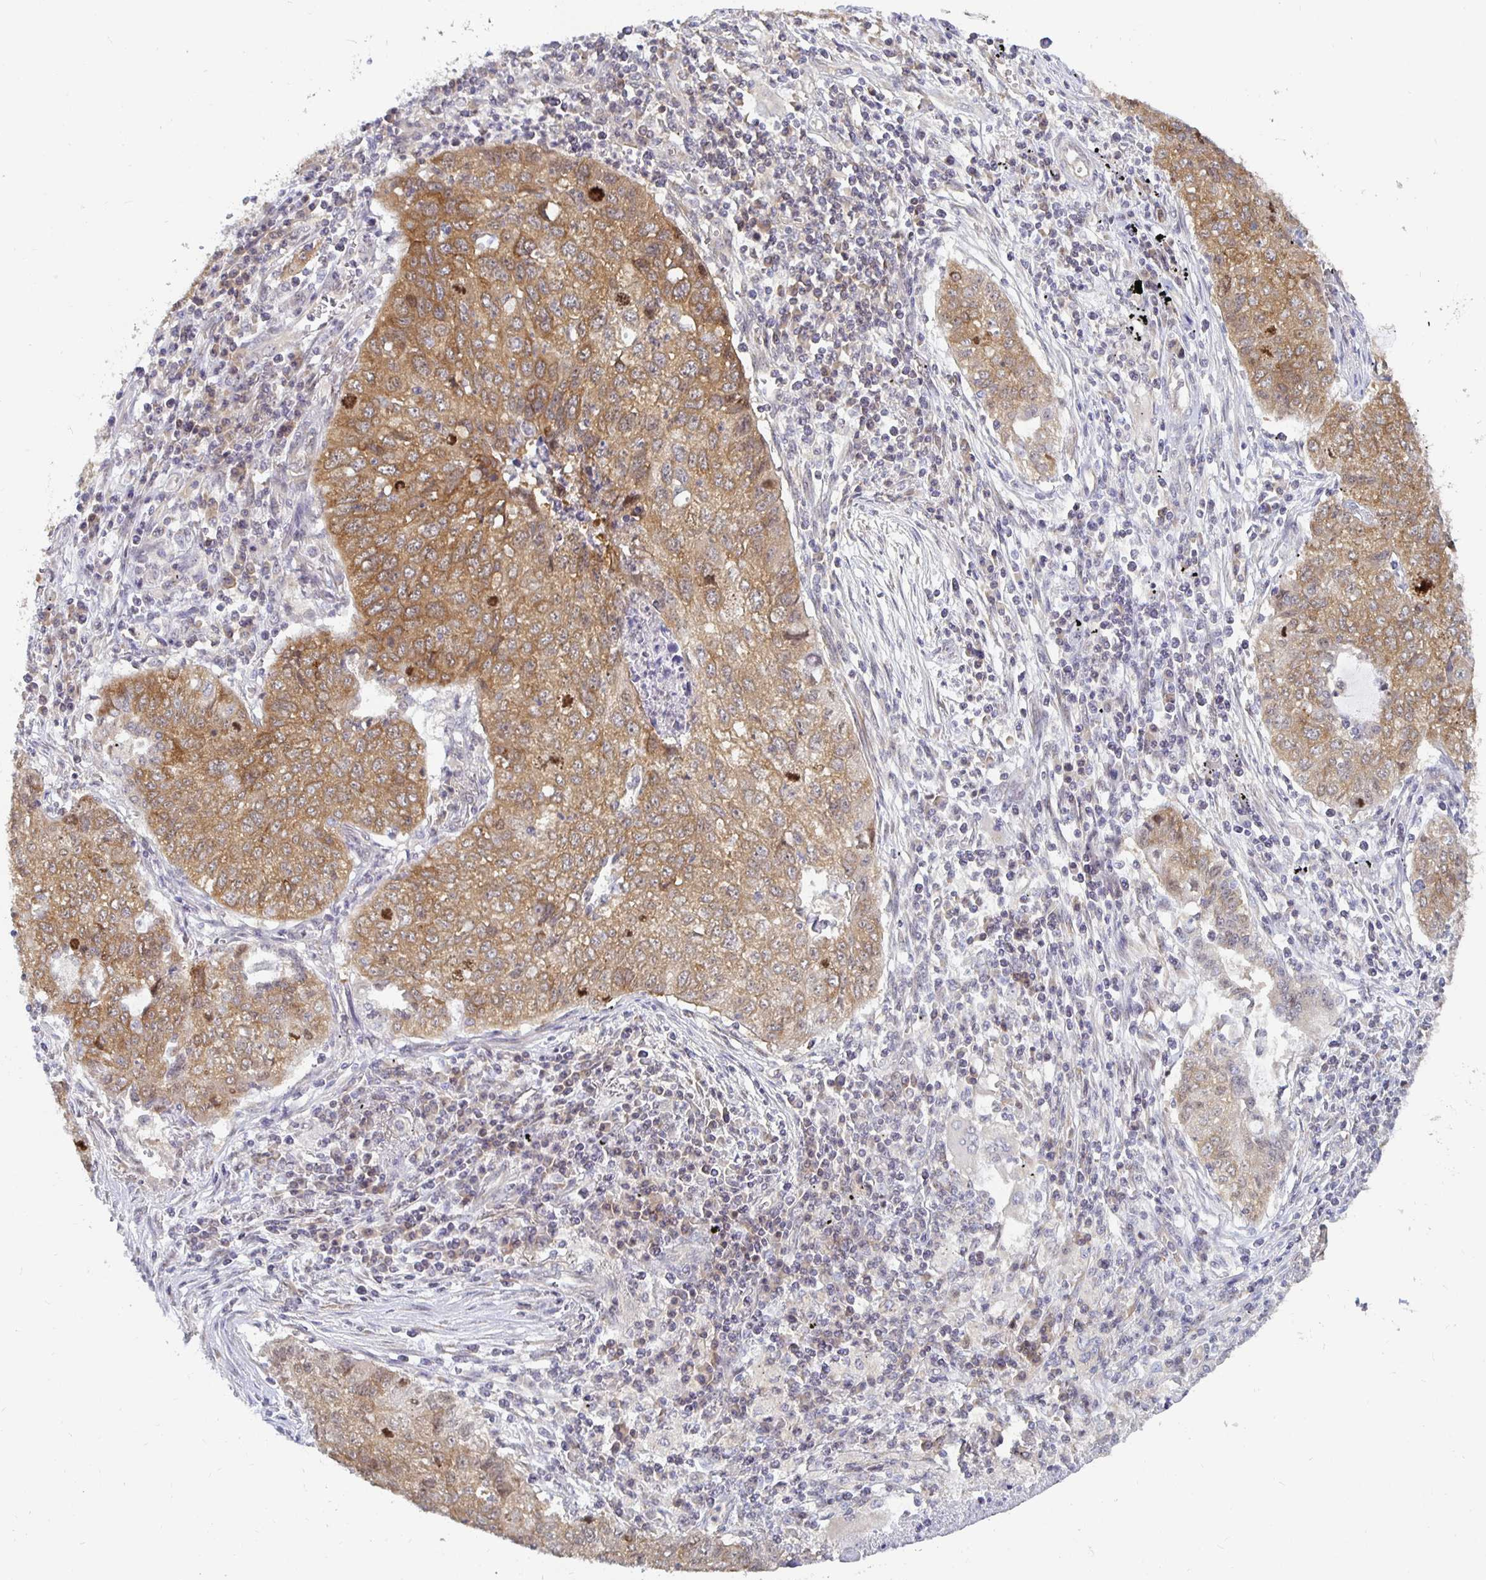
{"staining": {"intensity": "moderate", "quantity": ">75%", "location": "cytoplasmic/membranous"}, "tissue": "lung cancer", "cell_type": "Tumor cells", "image_type": "cancer", "snomed": [{"axis": "morphology", "description": "Normal morphology"}, {"axis": "morphology", "description": "Aneuploidy"}, {"axis": "morphology", "description": "Squamous cell carcinoma, NOS"}, {"axis": "topography", "description": "Lymph node"}, {"axis": "topography", "description": "Lung"}], "caption": "A brown stain highlights moderate cytoplasmic/membranous staining of a protein in lung squamous cell carcinoma tumor cells. (DAB IHC with brightfield microscopy, high magnification).", "gene": "PDAP1", "patient": {"sex": "female", "age": 76}}